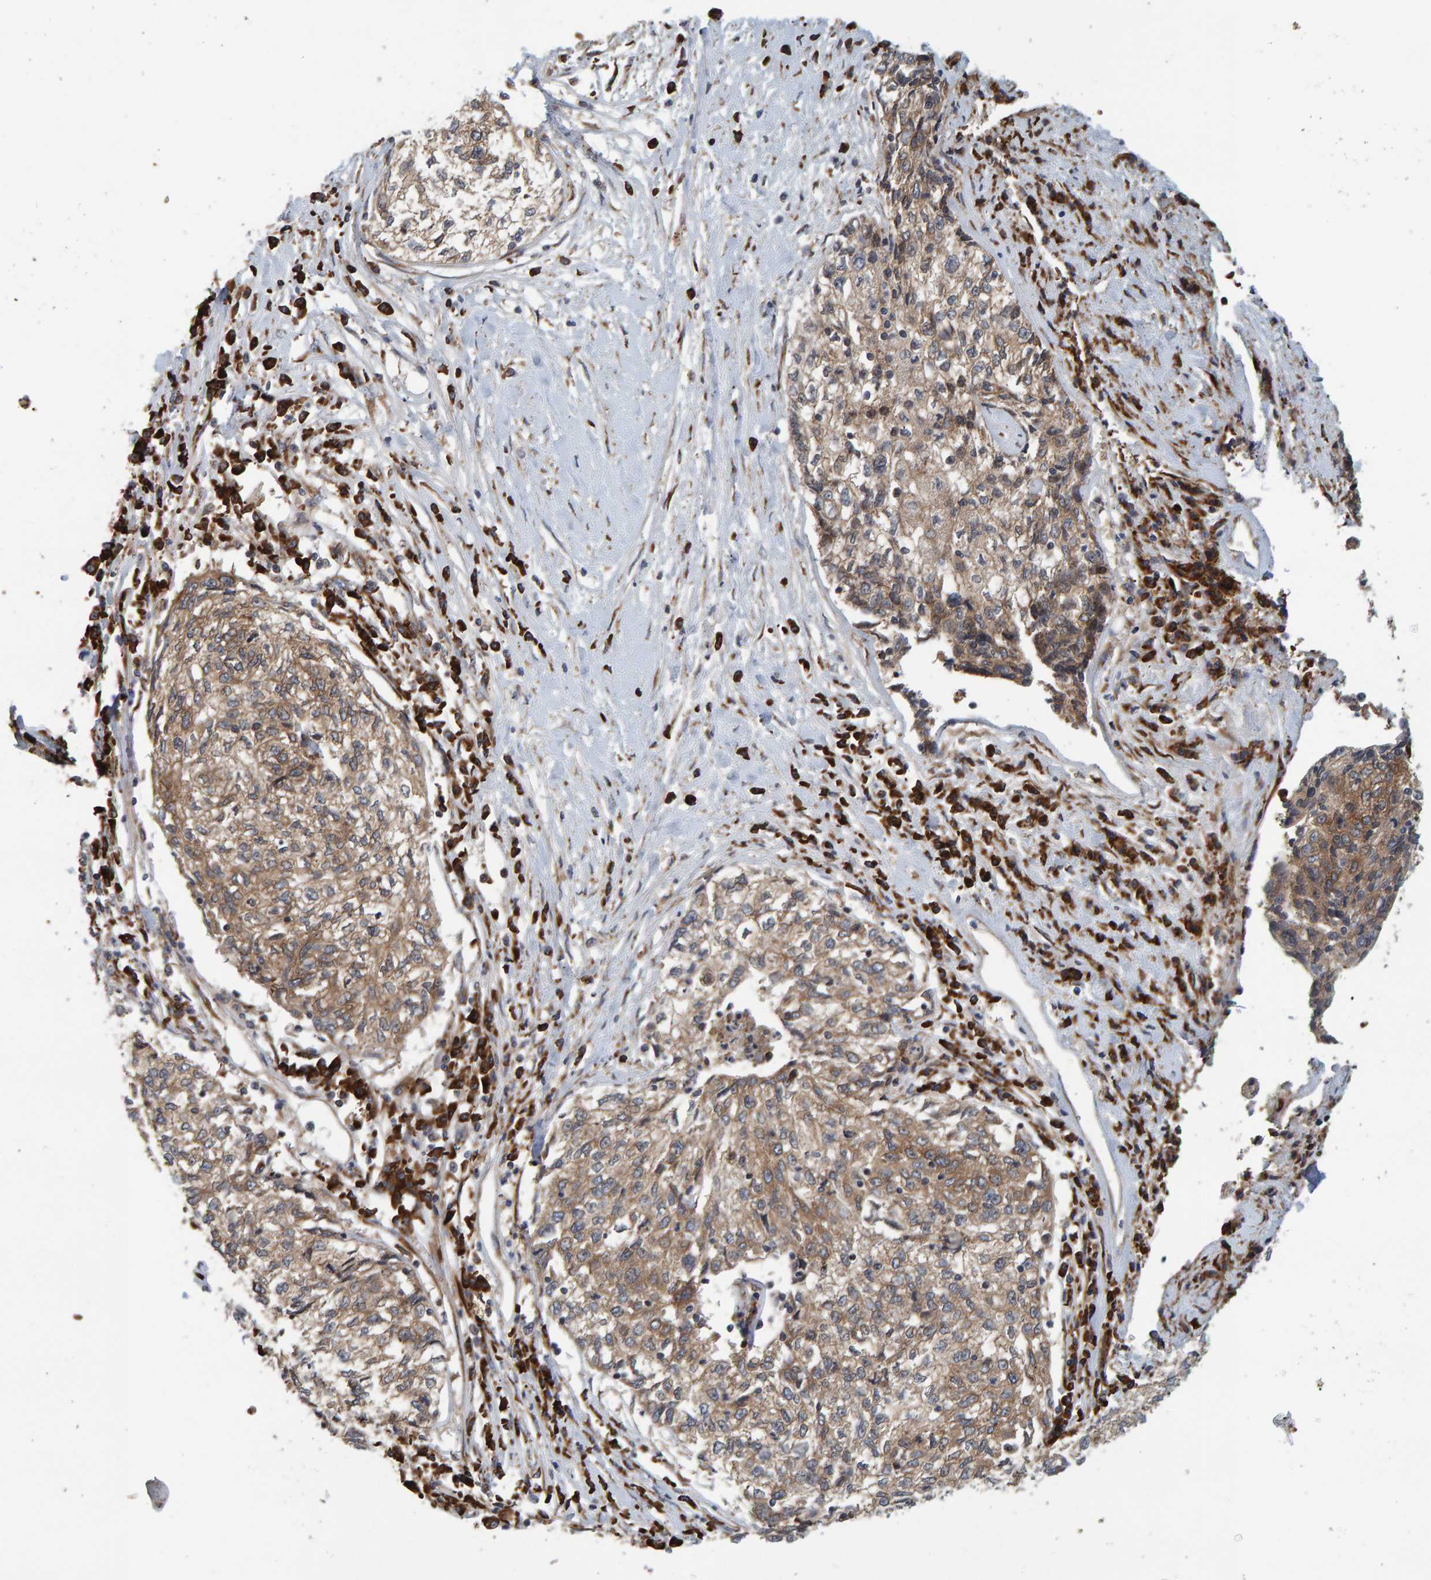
{"staining": {"intensity": "moderate", "quantity": ">75%", "location": "cytoplasmic/membranous"}, "tissue": "cervical cancer", "cell_type": "Tumor cells", "image_type": "cancer", "snomed": [{"axis": "morphology", "description": "Squamous cell carcinoma, NOS"}, {"axis": "topography", "description": "Cervix"}], "caption": "Cervical squamous cell carcinoma was stained to show a protein in brown. There is medium levels of moderate cytoplasmic/membranous positivity in approximately >75% of tumor cells.", "gene": "BAIAP2", "patient": {"sex": "female", "age": 57}}